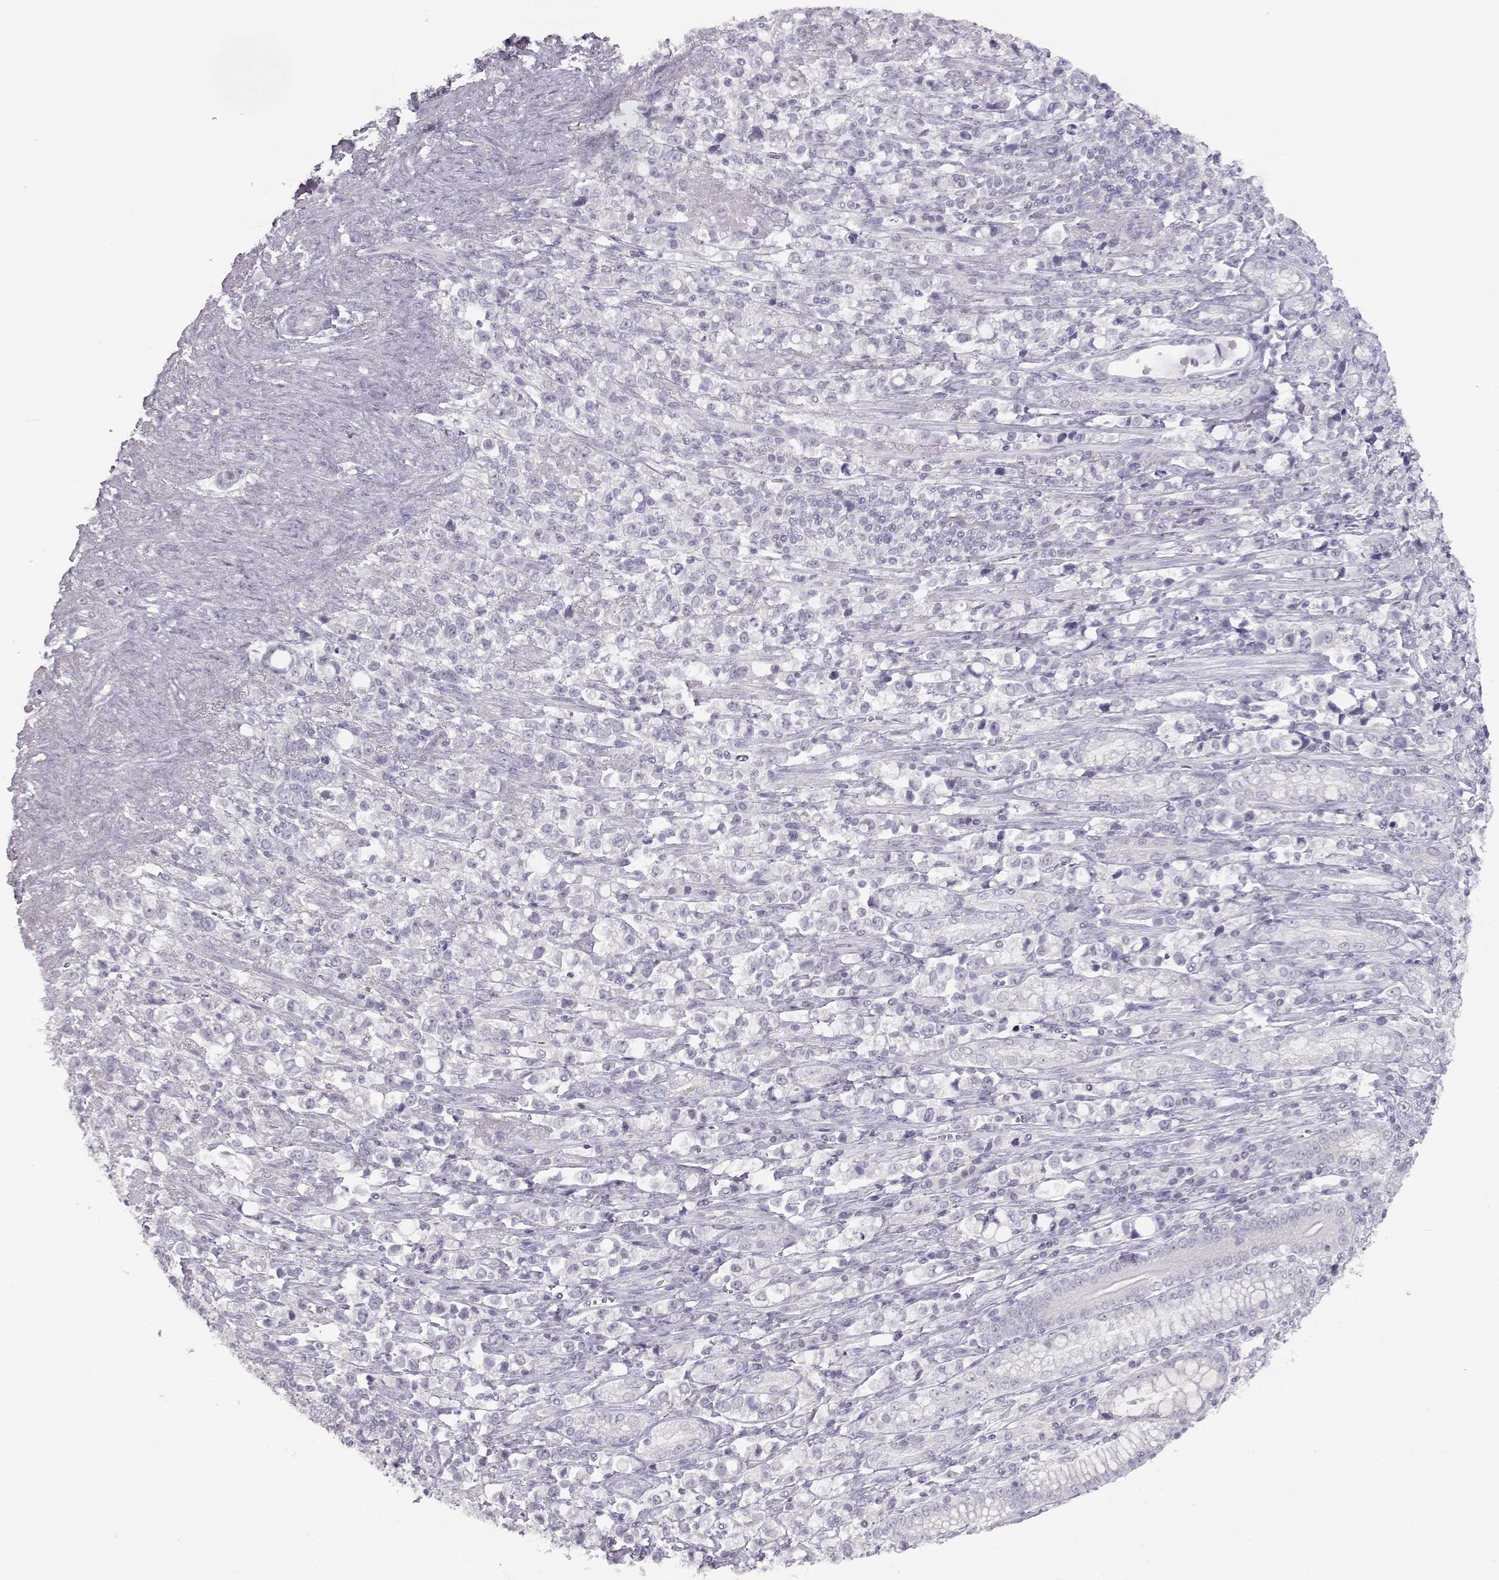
{"staining": {"intensity": "negative", "quantity": "none", "location": "none"}, "tissue": "stomach cancer", "cell_type": "Tumor cells", "image_type": "cancer", "snomed": [{"axis": "morphology", "description": "Adenocarcinoma, NOS"}, {"axis": "topography", "description": "Stomach"}], "caption": "The micrograph demonstrates no significant staining in tumor cells of stomach cancer.", "gene": "IMPG1", "patient": {"sex": "male", "age": 63}}